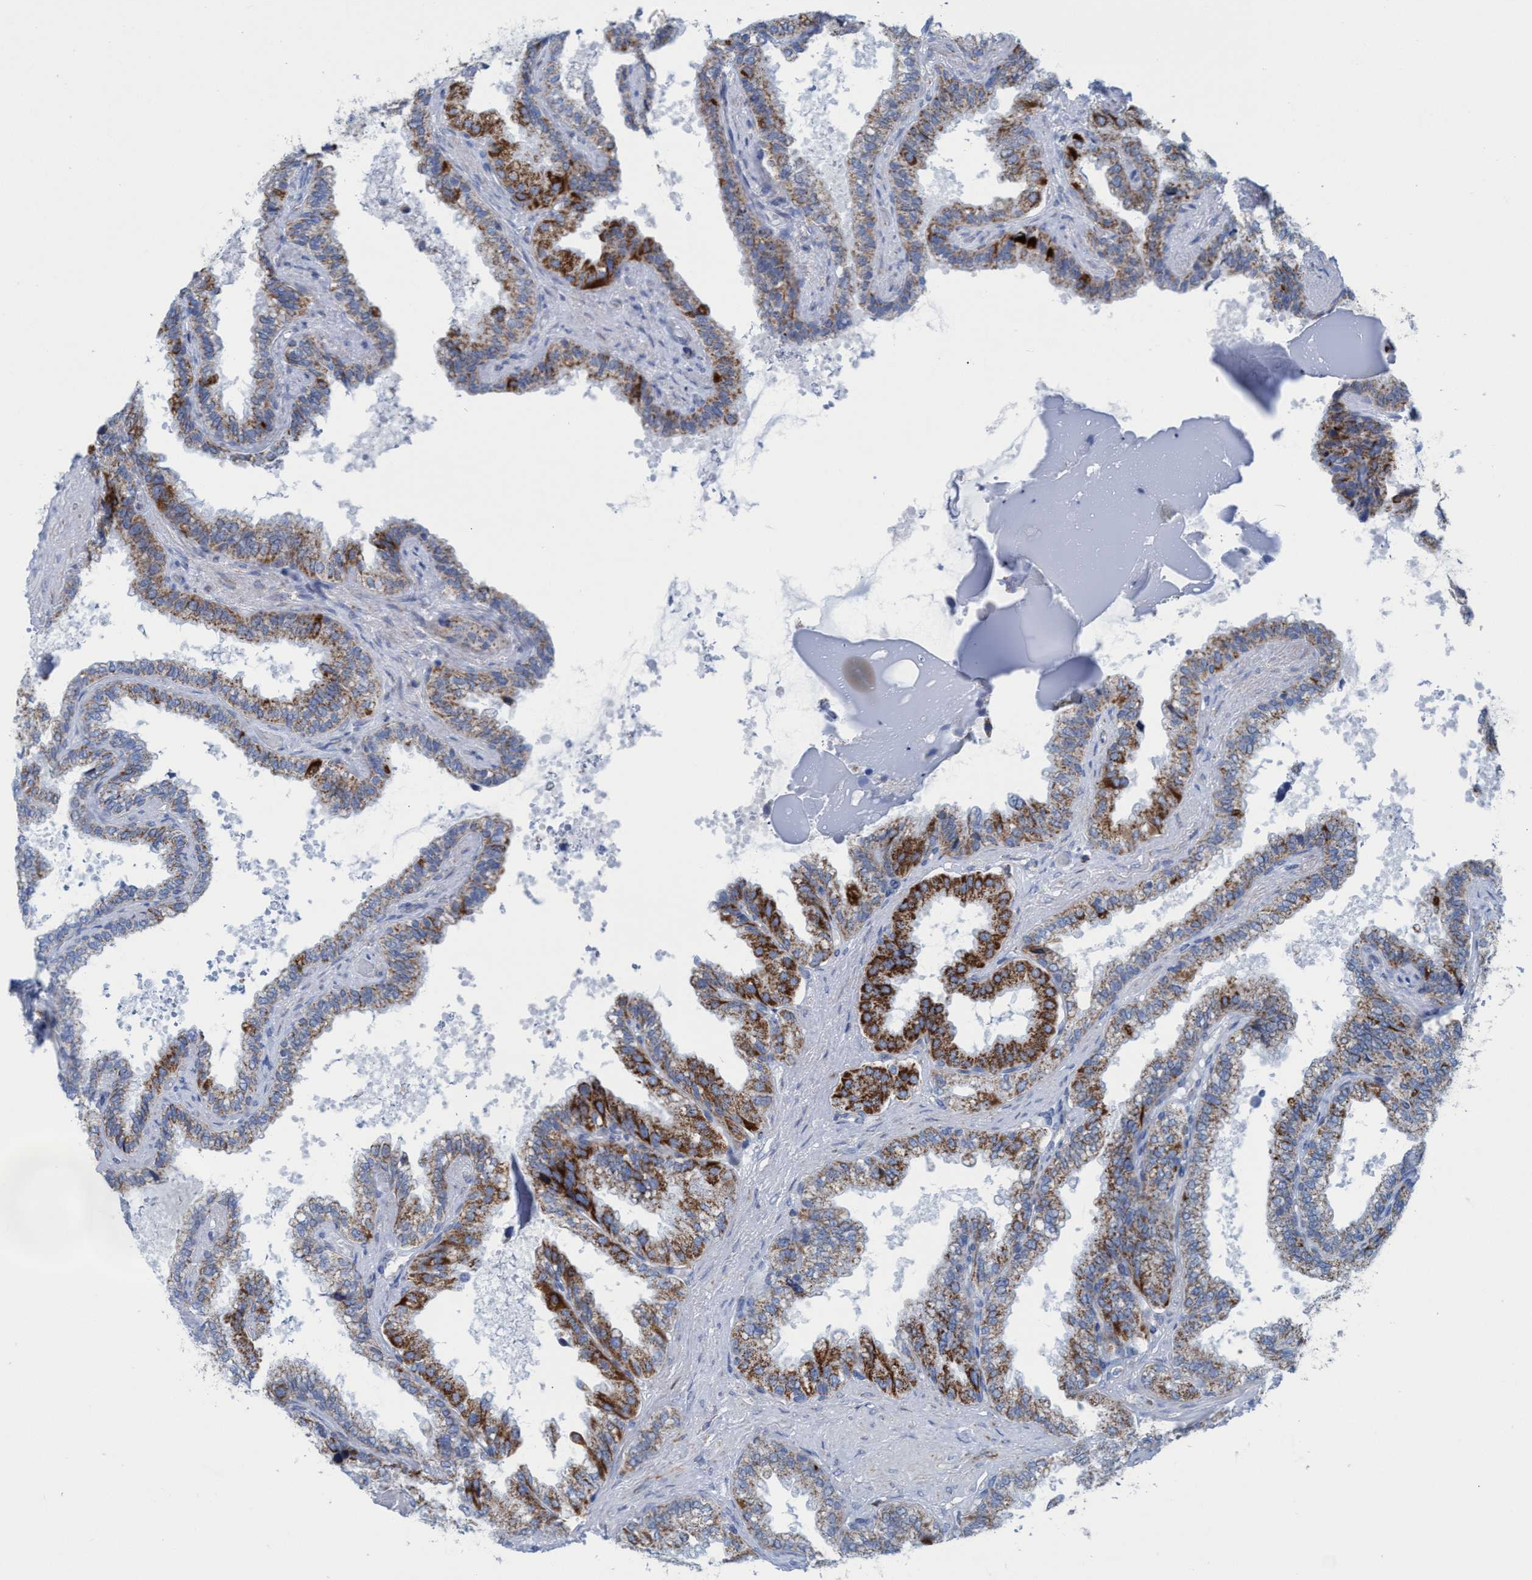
{"staining": {"intensity": "strong", "quantity": "25%-75%", "location": "cytoplasmic/membranous"}, "tissue": "seminal vesicle", "cell_type": "Glandular cells", "image_type": "normal", "snomed": [{"axis": "morphology", "description": "Normal tissue, NOS"}, {"axis": "topography", "description": "Seminal veicle"}], "caption": "Normal seminal vesicle reveals strong cytoplasmic/membranous staining in about 25%-75% of glandular cells (IHC, brightfield microscopy, high magnification)..", "gene": "GGA3", "patient": {"sex": "male", "age": 46}}